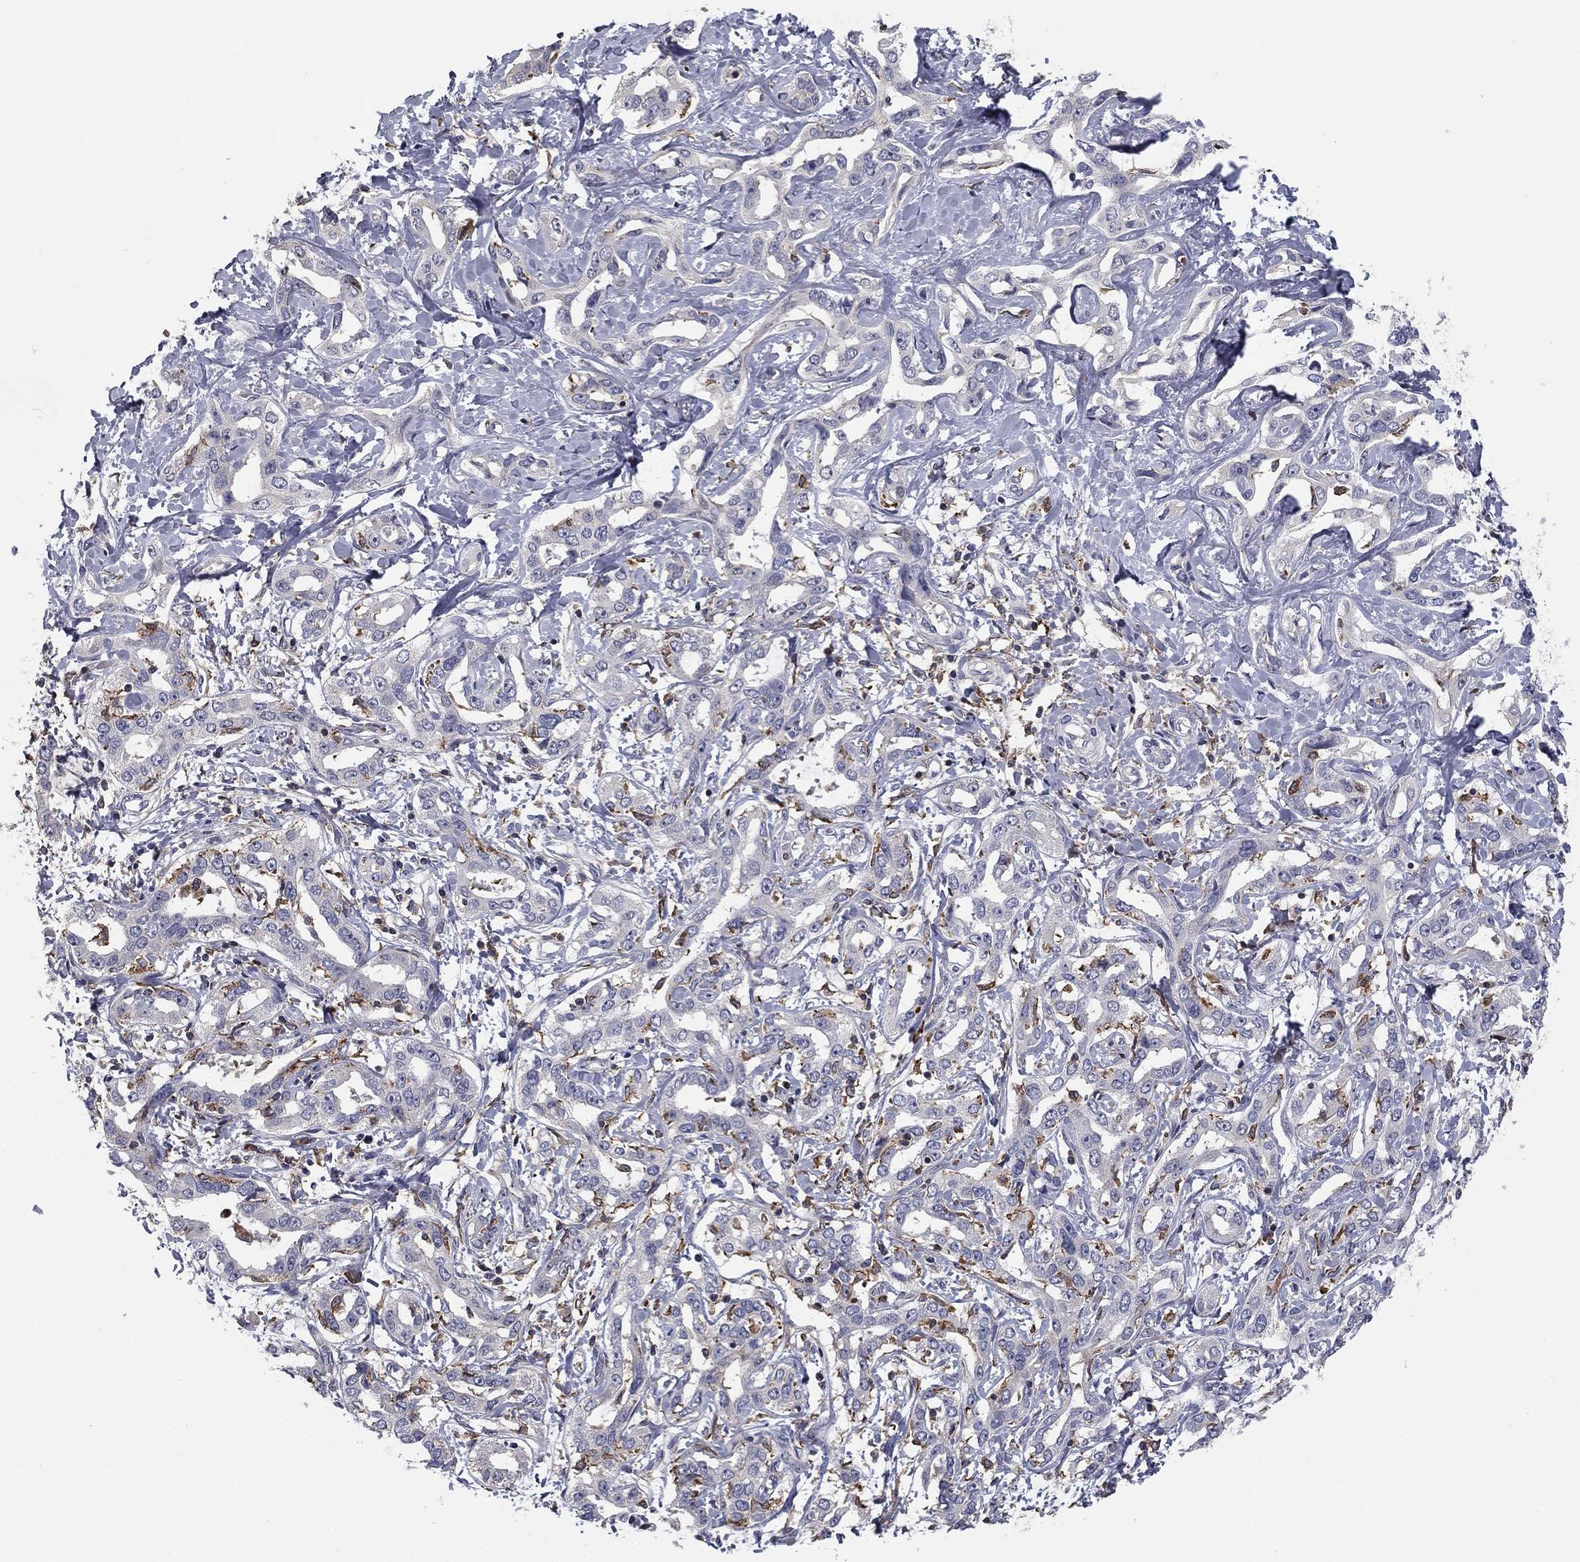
{"staining": {"intensity": "negative", "quantity": "none", "location": "none"}, "tissue": "liver cancer", "cell_type": "Tumor cells", "image_type": "cancer", "snomed": [{"axis": "morphology", "description": "Cholangiocarcinoma"}, {"axis": "topography", "description": "Liver"}], "caption": "A photomicrograph of liver cancer (cholangiocarcinoma) stained for a protein shows no brown staining in tumor cells.", "gene": "PLCB2", "patient": {"sex": "male", "age": 59}}